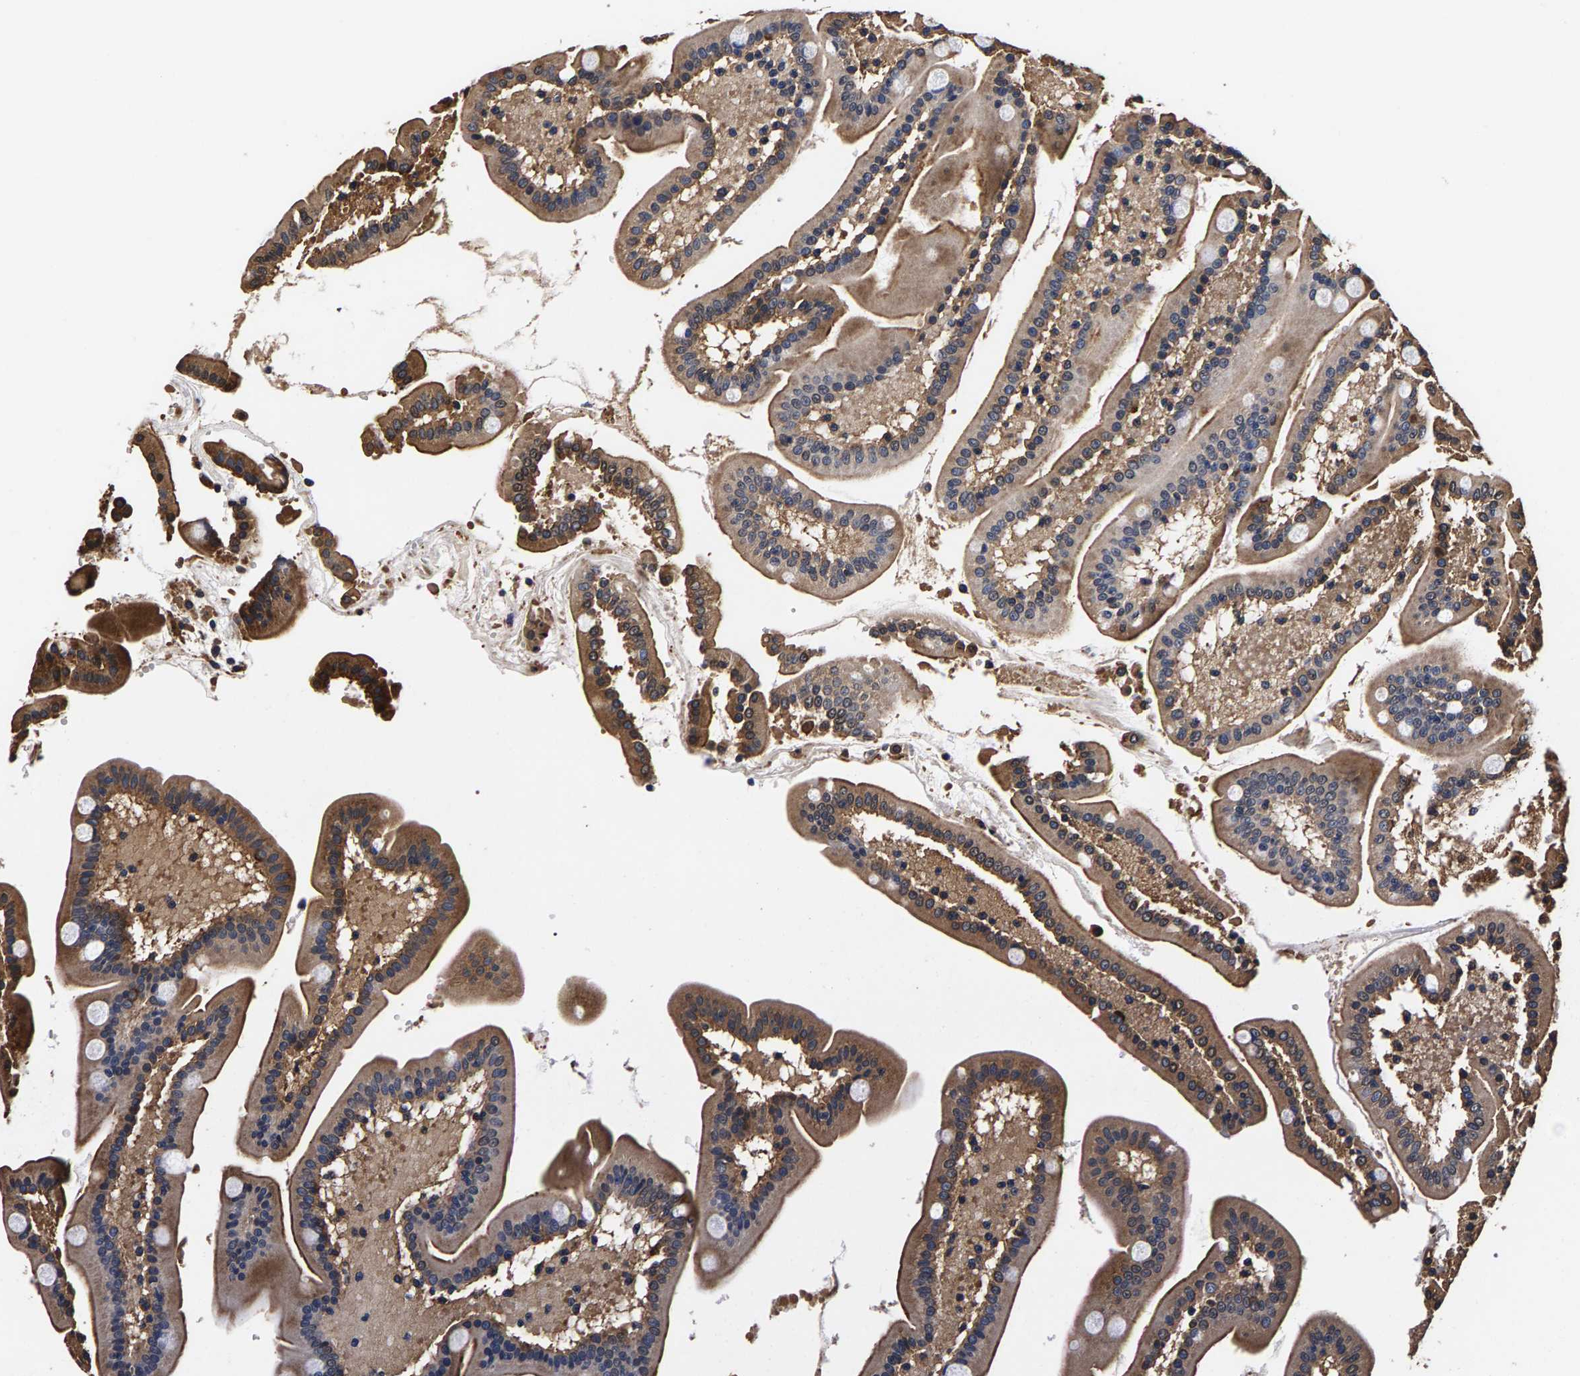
{"staining": {"intensity": "moderate", "quantity": ">75%", "location": "cytoplasmic/membranous"}, "tissue": "duodenum", "cell_type": "Glandular cells", "image_type": "normal", "snomed": [{"axis": "morphology", "description": "Normal tissue, NOS"}, {"axis": "topography", "description": "Duodenum"}], "caption": "DAB (3,3'-diaminobenzidine) immunohistochemical staining of benign human duodenum shows moderate cytoplasmic/membranous protein positivity in approximately >75% of glandular cells.", "gene": "MARCHF7", "patient": {"sex": "male", "age": 54}}